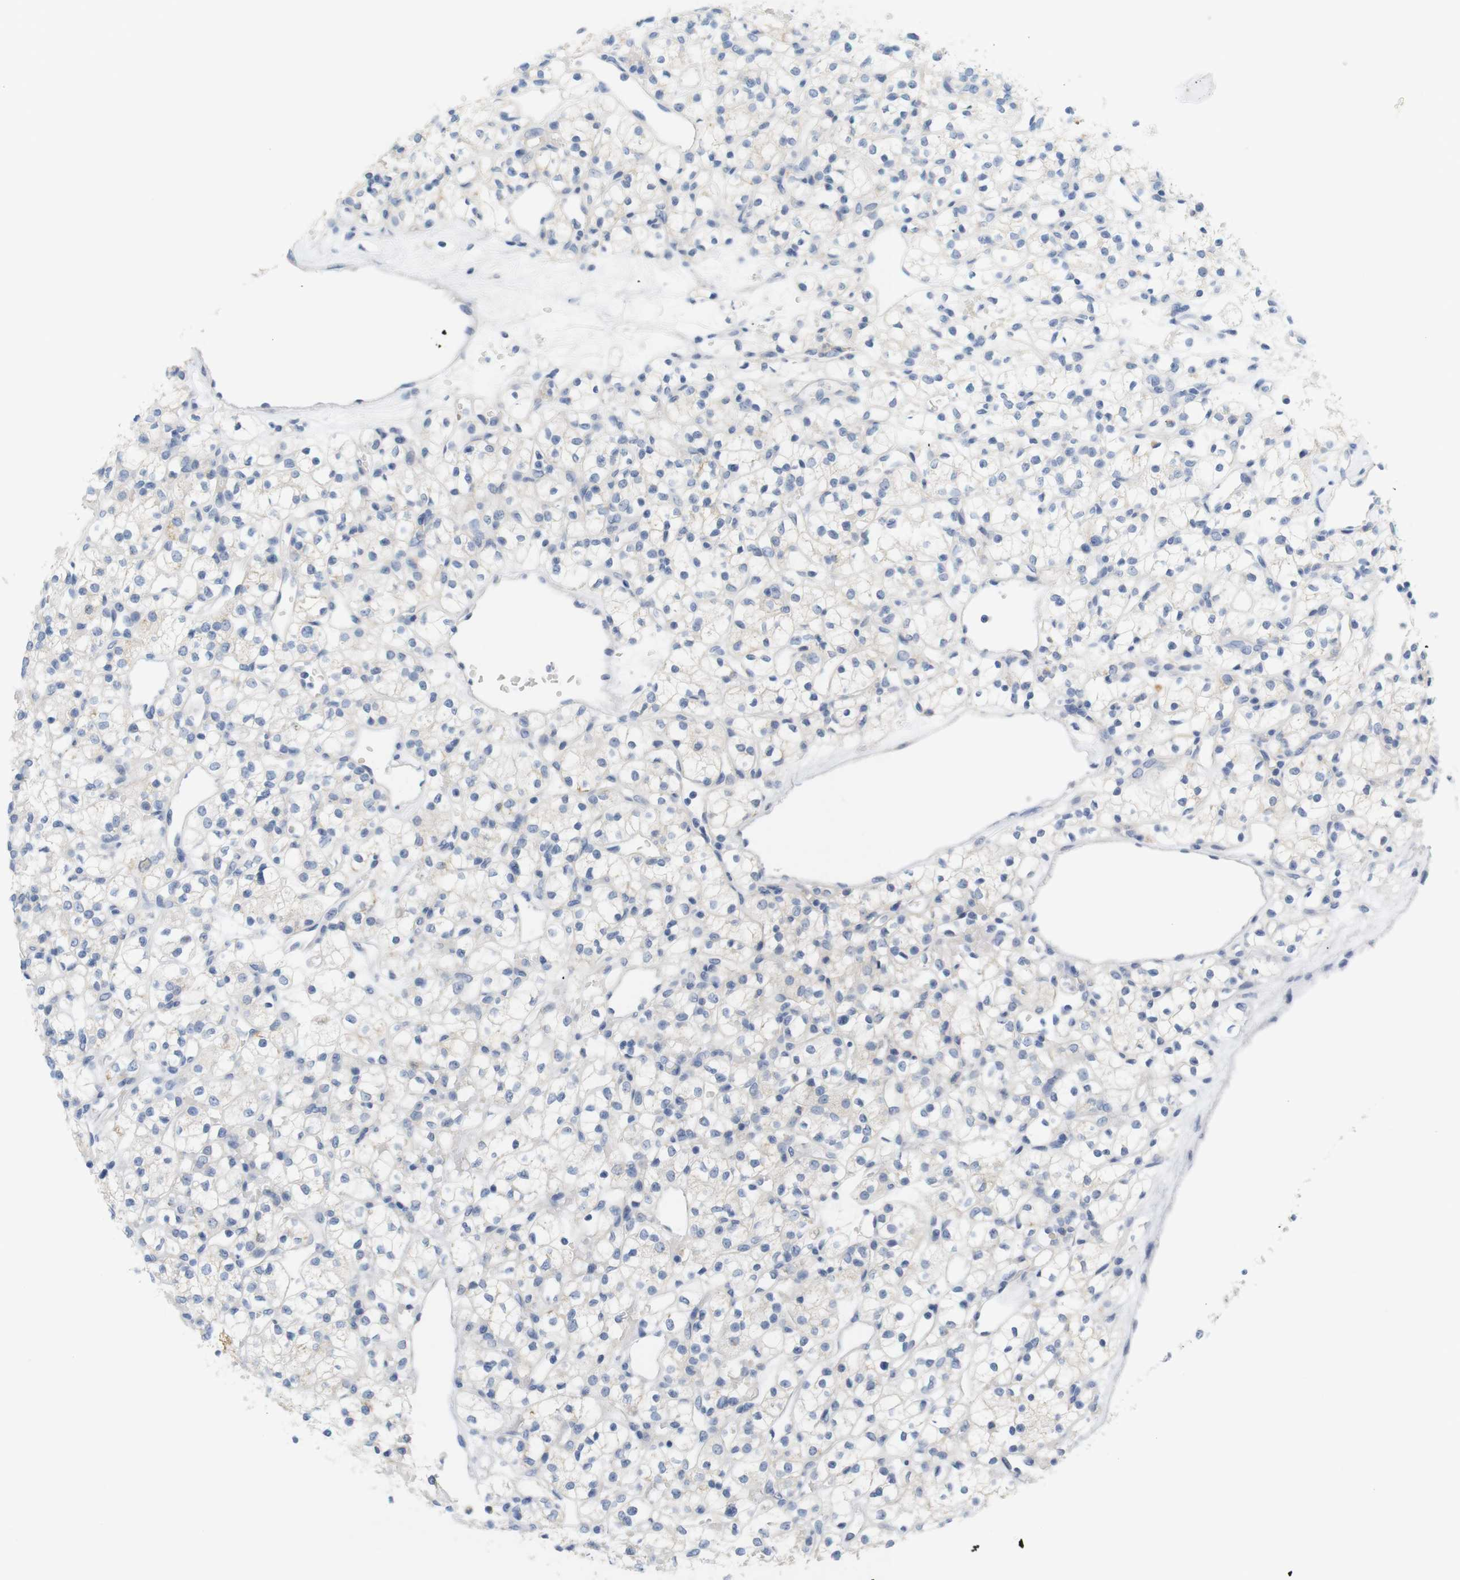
{"staining": {"intensity": "negative", "quantity": "none", "location": "none"}, "tissue": "renal cancer", "cell_type": "Tumor cells", "image_type": "cancer", "snomed": [{"axis": "morphology", "description": "Adenocarcinoma, NOS"}, {"axis": "topography", "description": "Kidney"}], "caption": "An immunohistochemistry (IHC) histopathology image of renal cancer (adenocarcinoma) is shown. There is no staining in tumor cells of renal cancer (adenocarcinoma).", "gene": "LRRK2", "patient": {"sex": "female", "age": 60}}